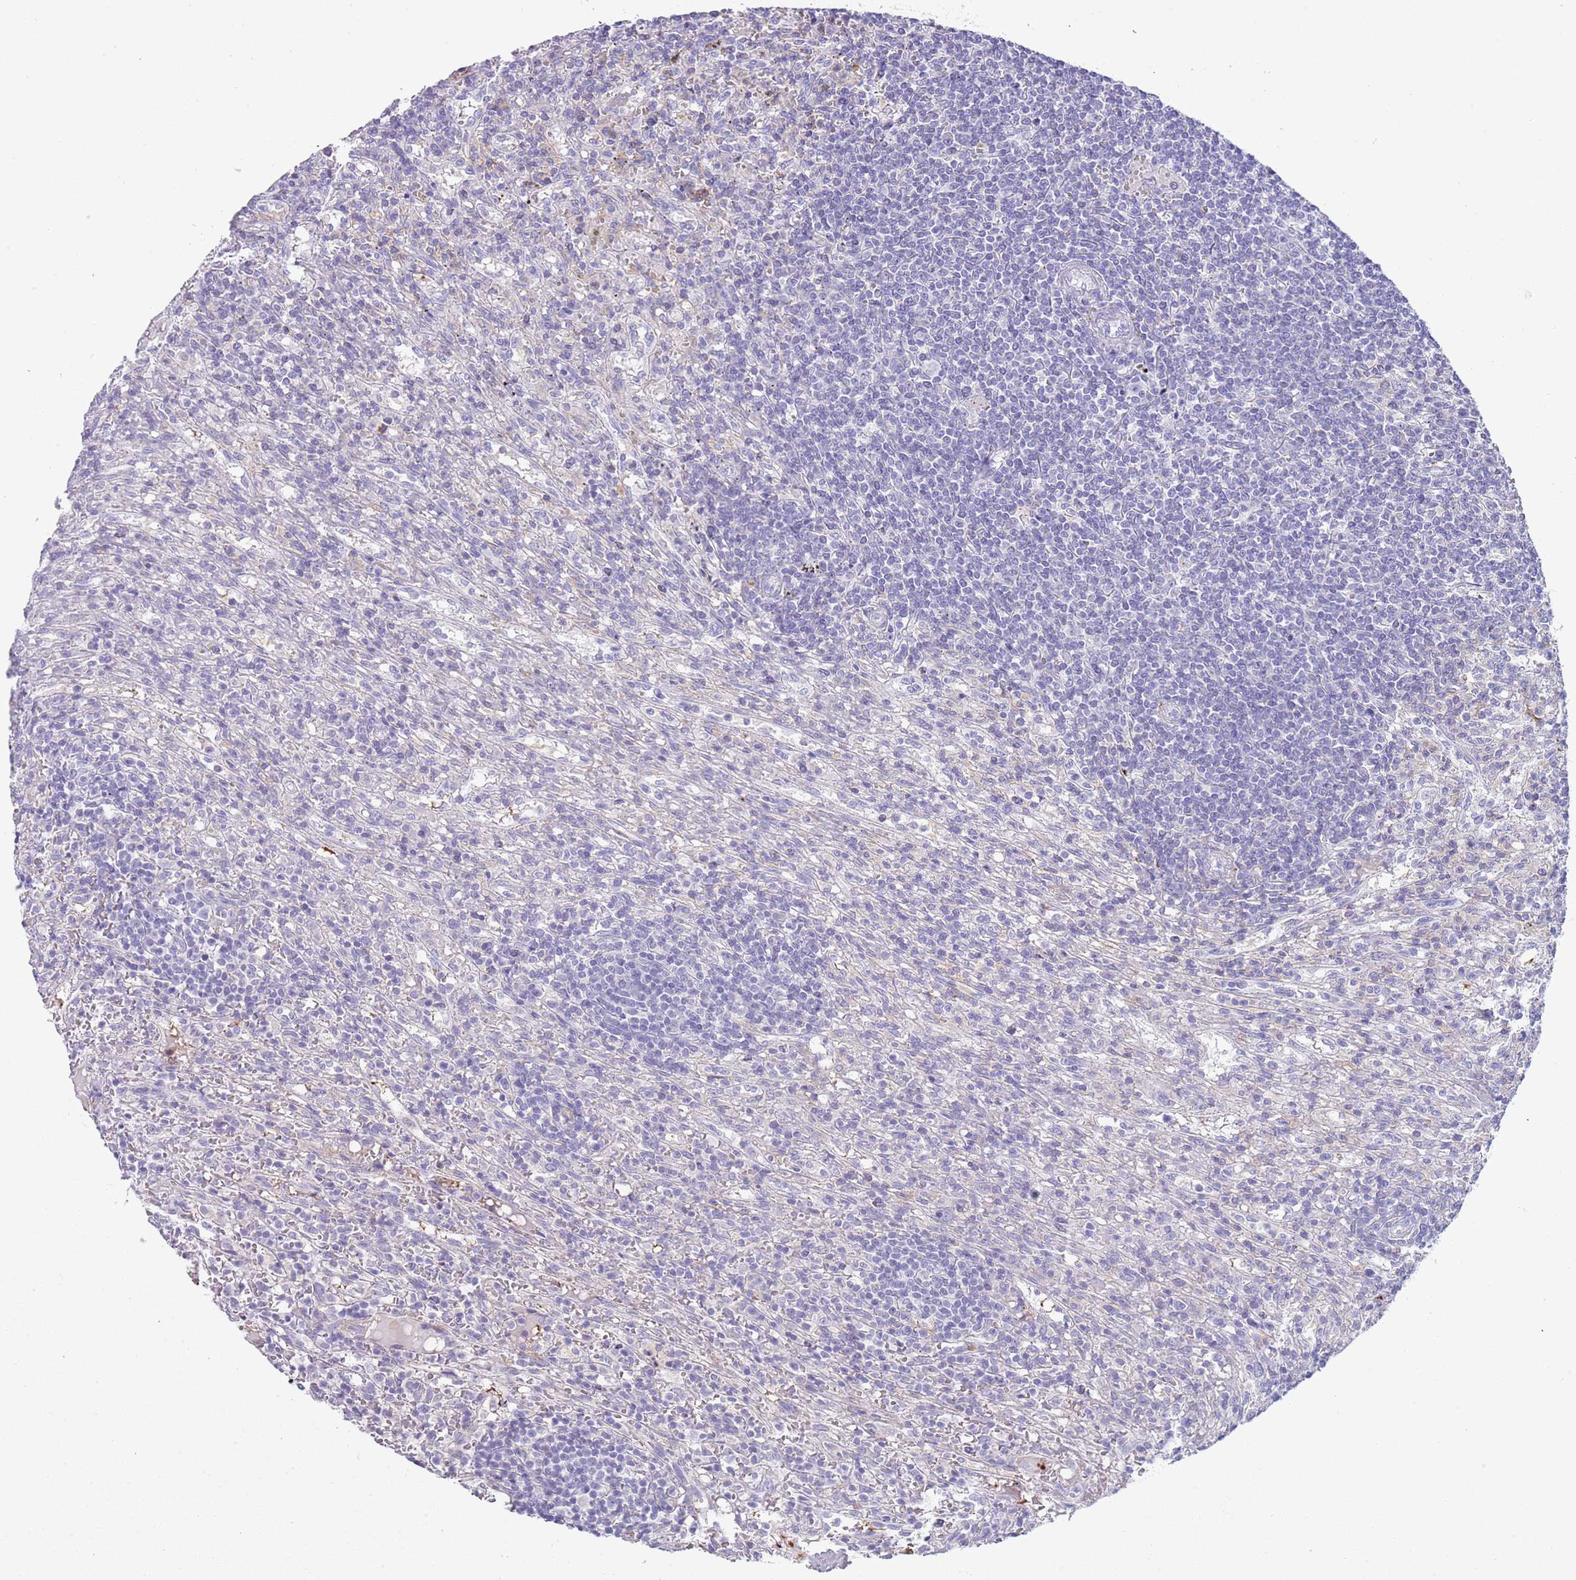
{"staining": {"intensity": "negative", "quantity": "none", "location": "none"}, "tissue": "lymphoma", "cell_type": "Tumor cells", "image_type": "cancer", "snomed": [{"axis": "morphology", "description": "Malignant lymphoma, non-Hodgkin's type, Low grade"}, {"axis": "topography", "description": "Spleen"}], "caption": "Lymphoma was stained to show a protein in brown. There is no significant staining in tumor cells.", "gene": "NBPF20", "patient": {"sex": "male", "age": 76}}